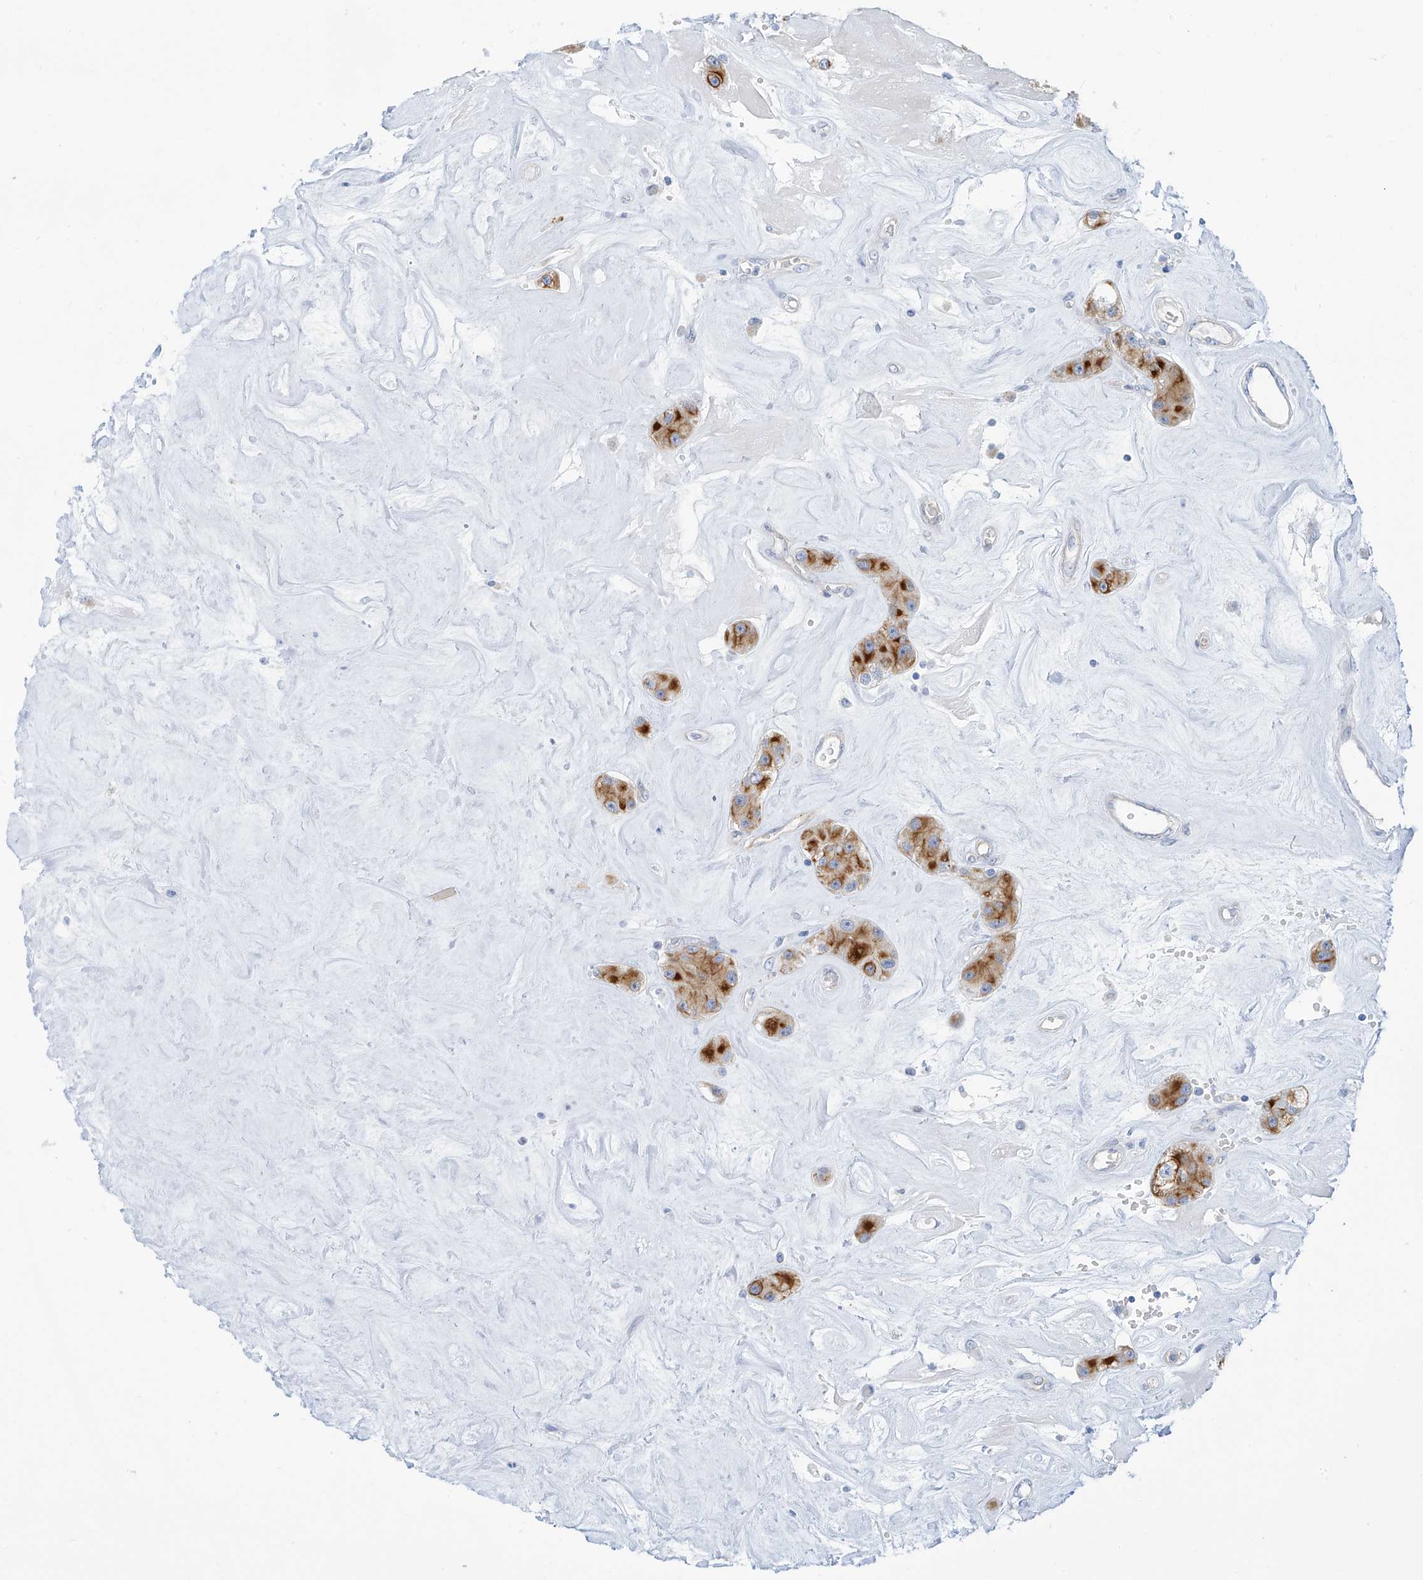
{"staining": {"intensity": "moderate", "quantity": ">75%", "location": "cytoplasmic/membranous"}, "tissue": "carcinoid", "cell_type": "Tumor cells", "image_type": "cancer", "snomed": [{"axis": "morphology", "description": "Carcinoid, malignant, NOS"}, {"axis": "topography", "description": "Pancreas"}], "caption": "Malignant carcinoid stained with a protein marker exhibits moderate staining in tumor cells.", "gene": "PIK3C2B", "patient": {"sex": "male", "age": 41}}